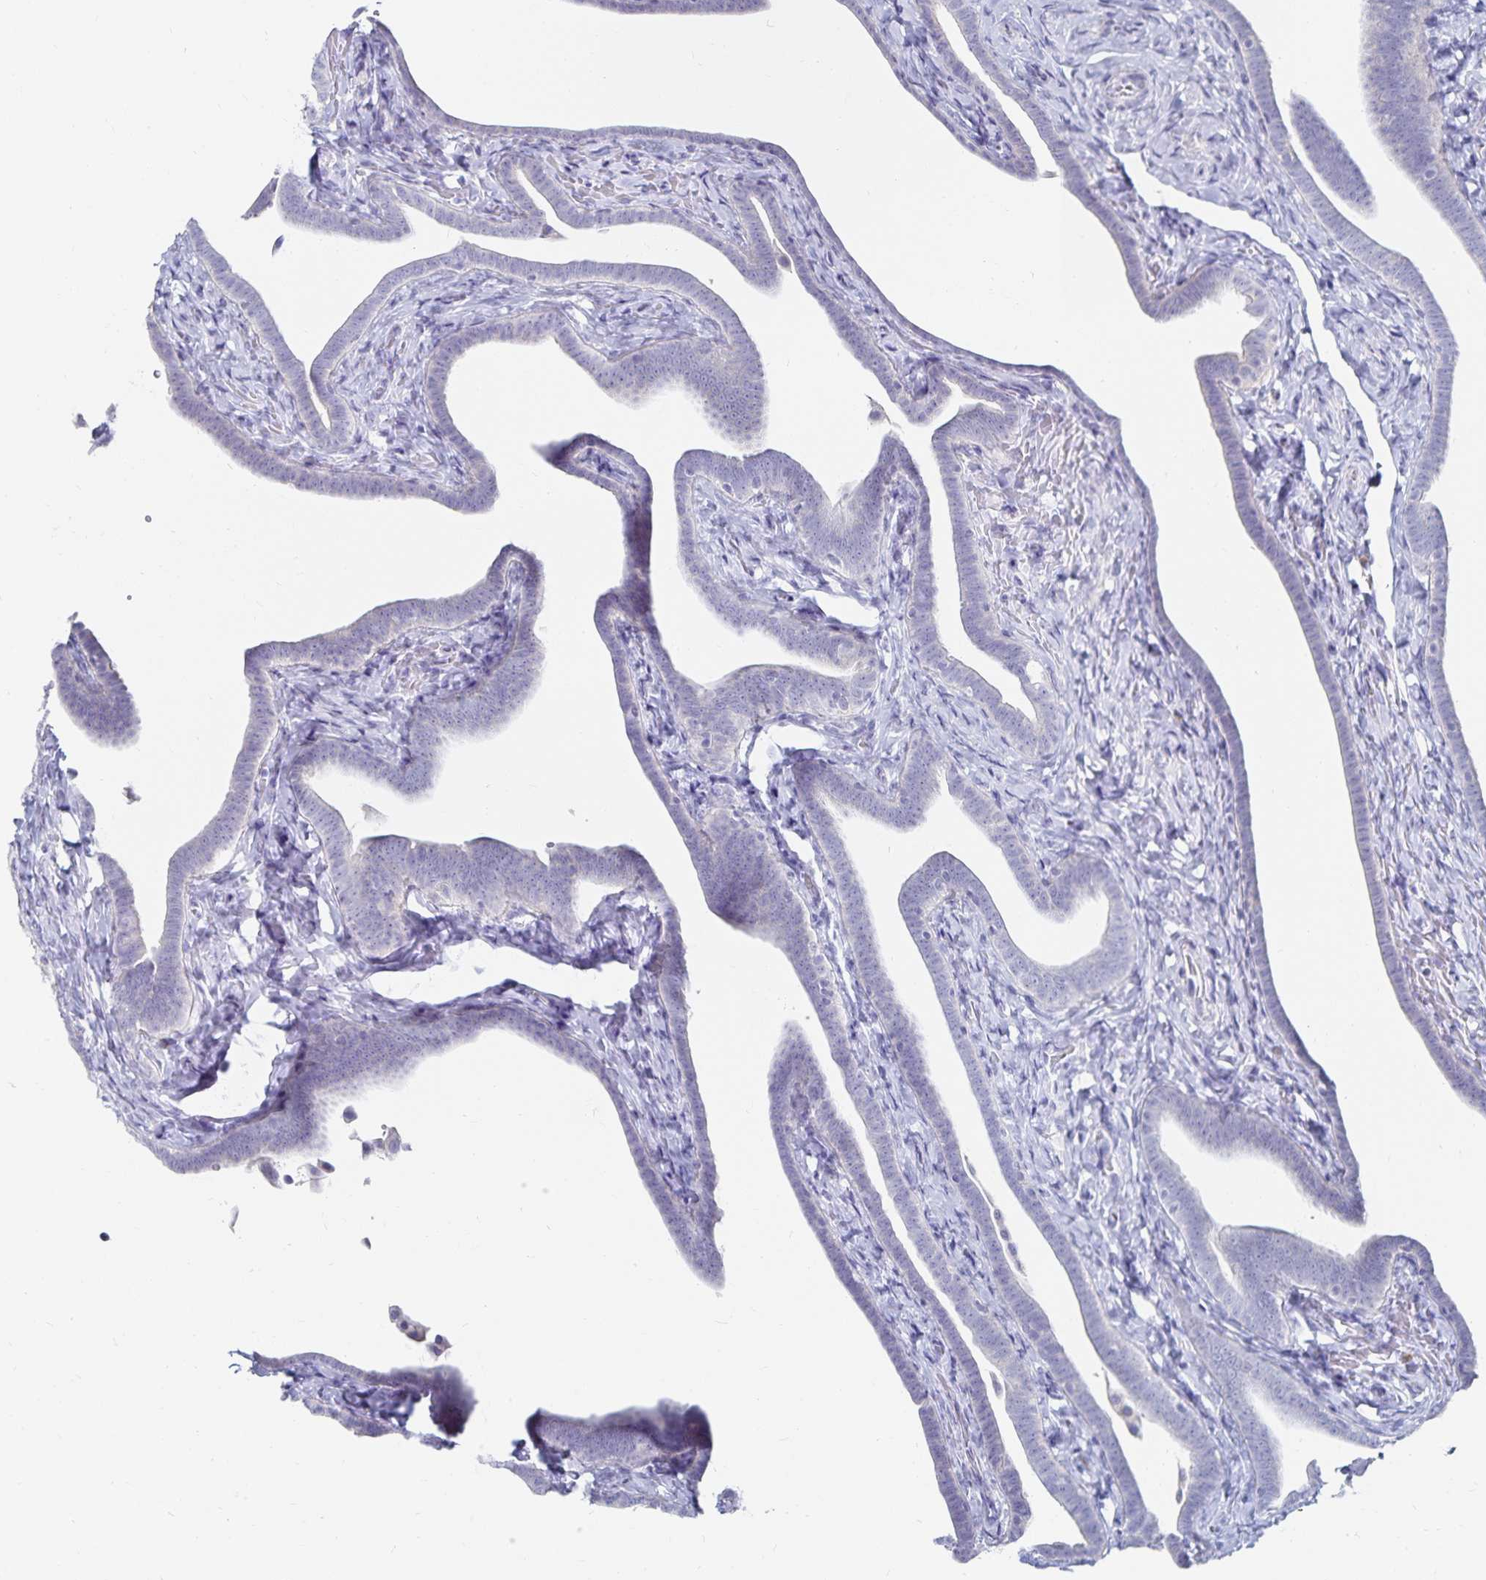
{"staining": {"intensity": "negative", "quantity": "none", "location": "none"}, "tissue": "fallopian tube", "cell_type": "Glandular cells", "image_type": "normal", "snomed": [{"axis": "morphology", "description": "Normal tissue, NOS"}, {"axis": "topography", "description": "Fallopian tube"}], "caption": "Immunohistochemistry (IHC) of benign human fallopian tube demonstrates no staining in glandular cells.", "gene": "TNIP1", "patient": {"sex": "female", "age": 69}}